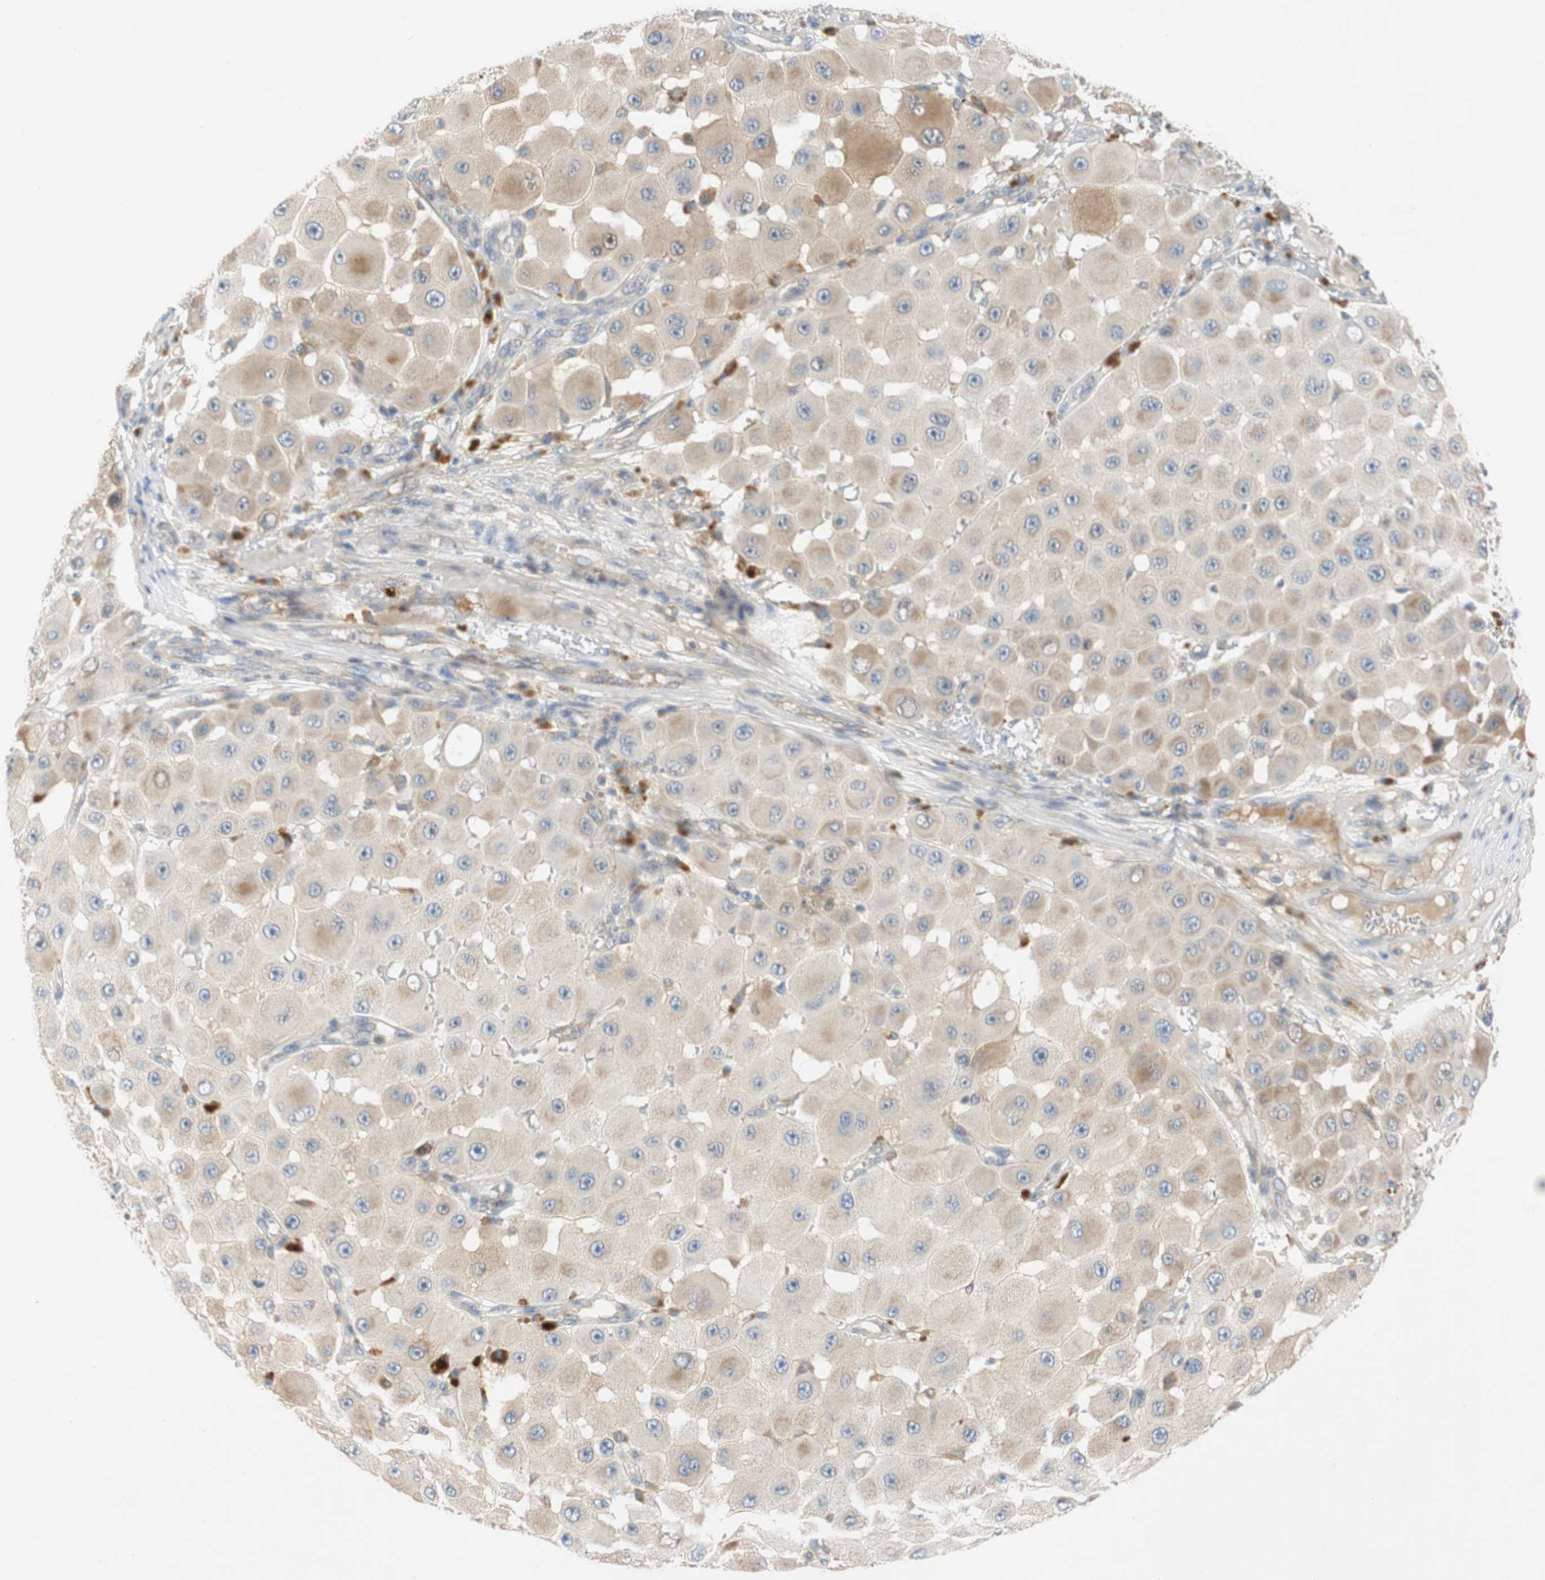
{"staining": {"intensity": "weak", "quantity": "25%-75%", "location": "cytoplasmic/membranous"}, "tissue": "melanoma", "cell_type": "Tumor cells", "image_type": "cancer", "snomed": [{"axis": "morphology", "description": "Malignant melanoma, NOS"}, {"axis": "topography", "description": "Skin"}], "caption": "Malignant melanoma stained with IHC reveals weak cytoplasmic/membranous staining in about 25%-75% of tumor cells.", "gene": "RELB", "patient": {"sex": "female", "age": 81}}